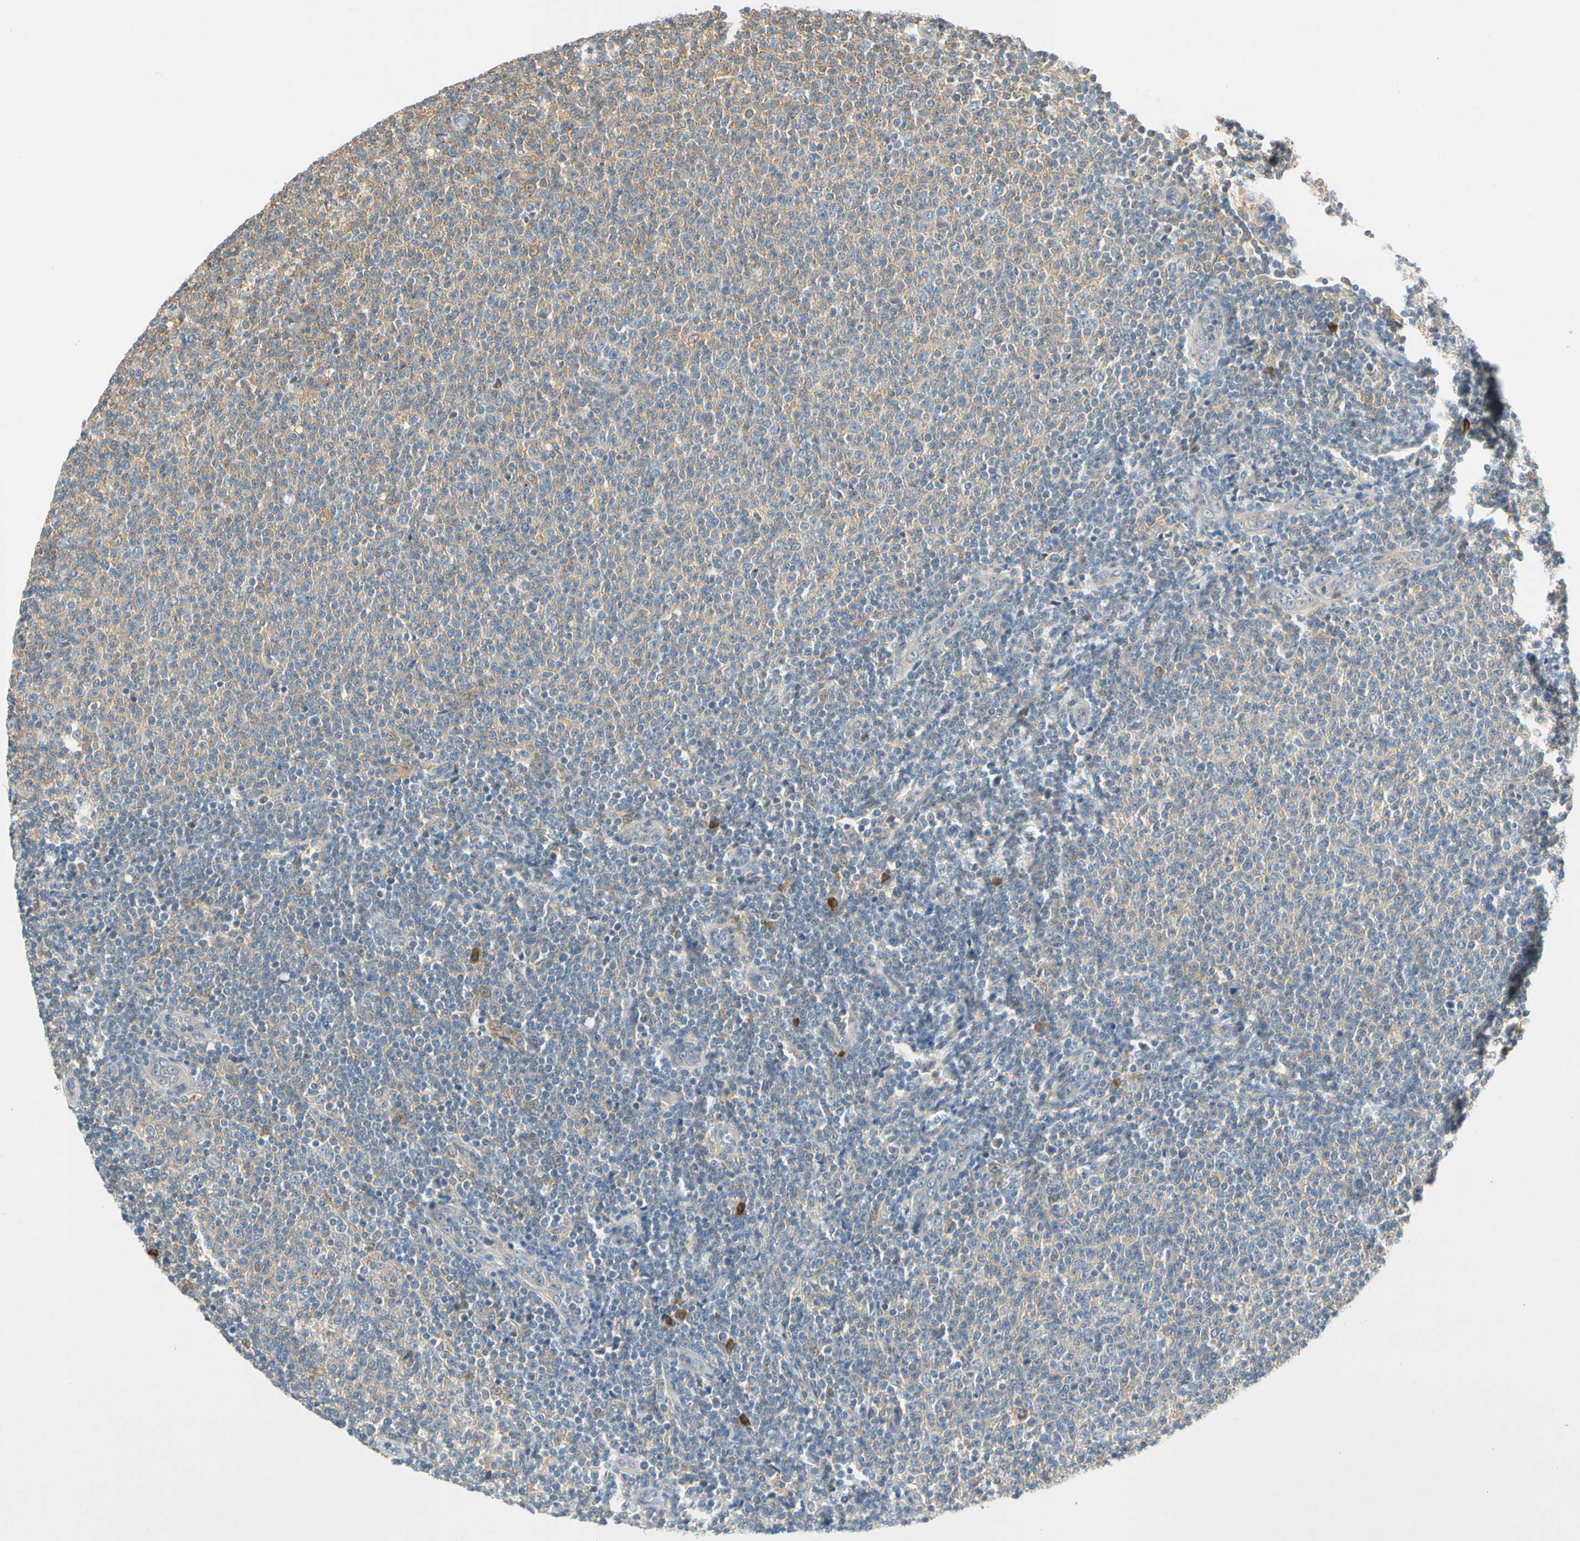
{"staining": {"intensity": "strong", "quantity": "<25%", "location": "cytoplasmic/membranous"}, "tissue": "lymphoma", "cell_type": "Tumor cells", "image_type": "cancer", "snomed": [{"axis": "morphology", "description": "Malignant lymphoma, non-Hodgkin's type, Low grade"}, {"axis": "topography", "description": "Lymph node"}], "caption": "The immunohistochemical stain highlights strong cytoplasmic/membranous expression in tumor cells of malignant lymphoma, non-Hodgkin's type (low-grade) tissue. The staining was performed using DAB (3,3'-diaminobenzidine), with brown indicating positive protein expression. Nuclei are stained blue with hematoxylin.", "gene": "WIPI1", "patient": {"sex": "male", "age": 66}}